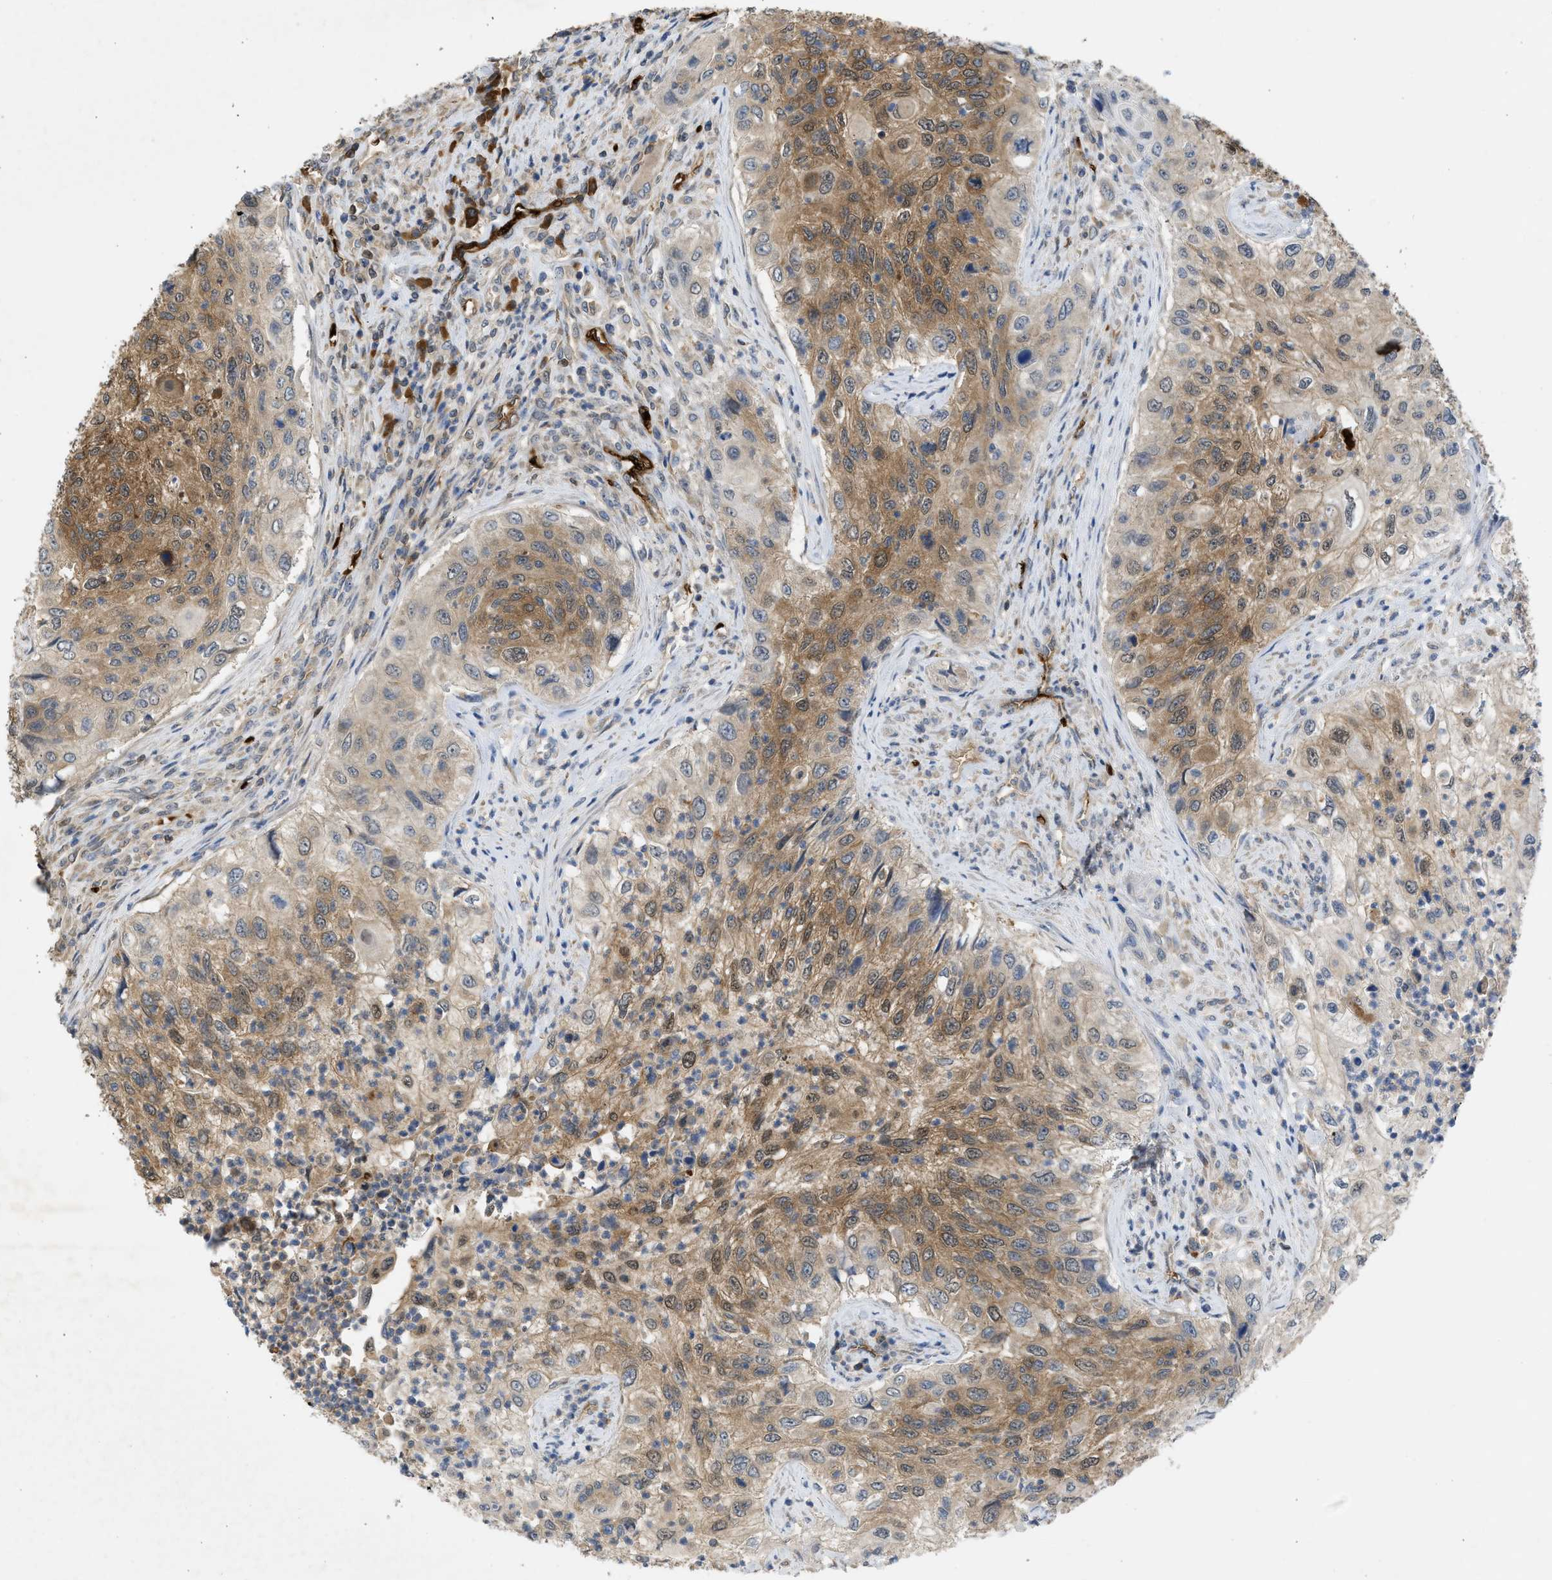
{"staining": {"intensity": "moderate", "quantity": ">75%", "location": "cytoplasmic/membranous"}, "tissue": "urothelial cancer", "cell_type": "Tumor cells", "image_type": "cancer", "snomed": [{"axis": "morphology", "description": "Urothelial carcinoma, High grade"}, {"axis": "topography", "description": "Urinary bladder"}], "caption": "Moderate cytoplasmic/membranous expression is present in about >75% of tumor cells in urothelial cancer.", "gene": "MAPK7", "patient": {"sex": "female", "age": 60}}